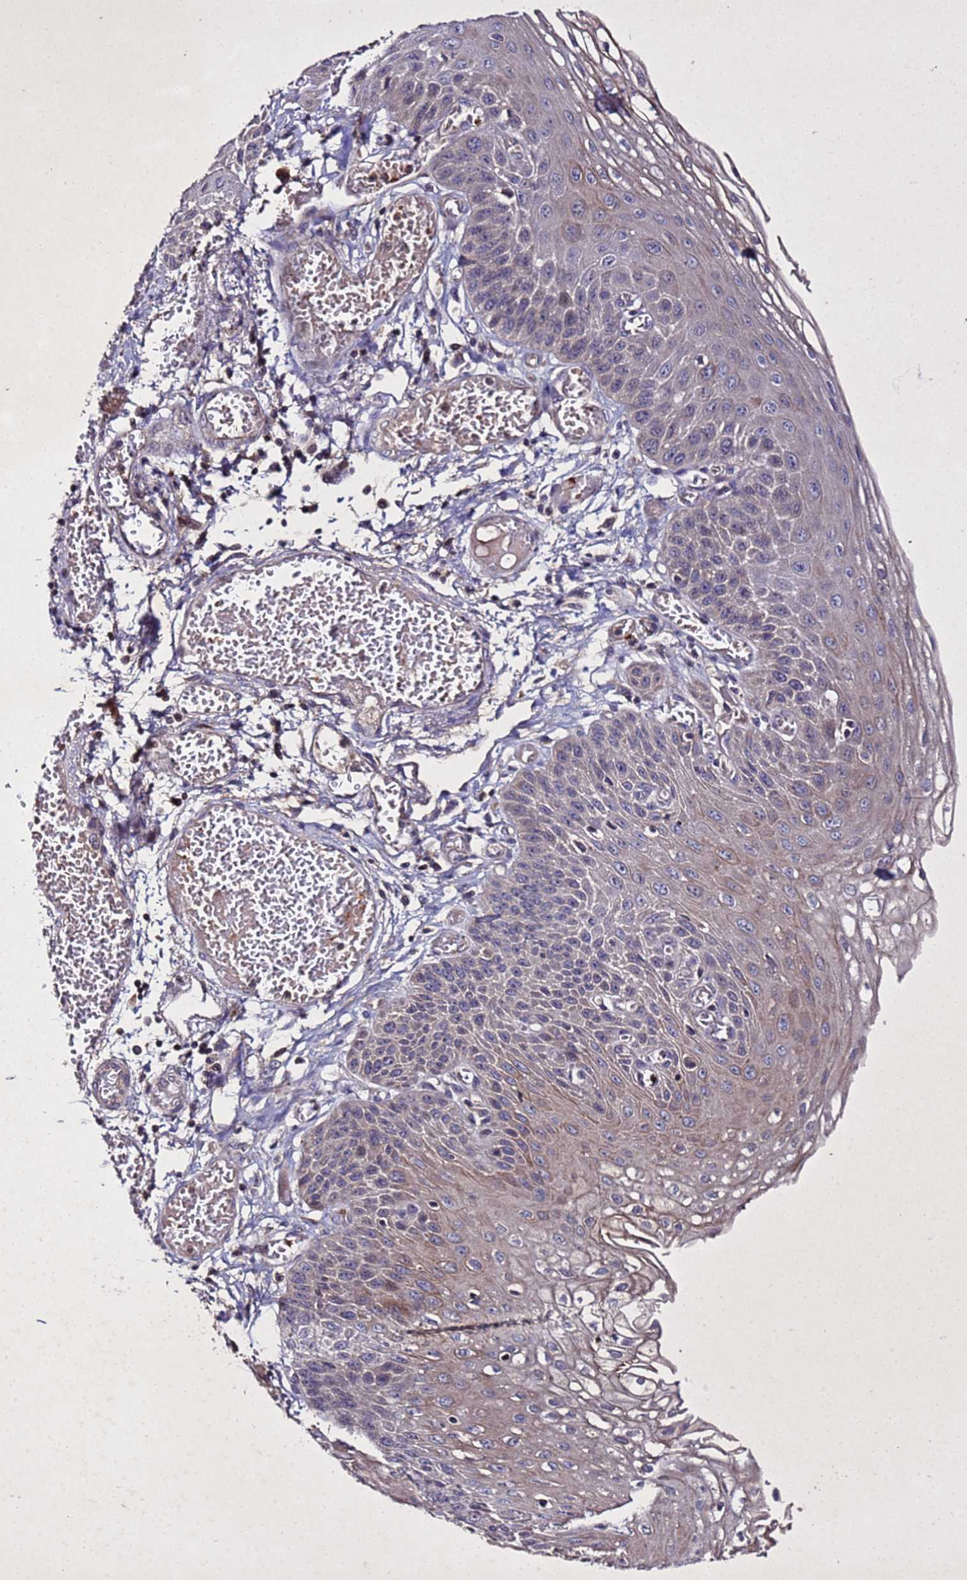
{"staining": {"intensity": "moderate", "quantity": "<25%", "location": "cytoplasmic/membranous"}, "tissue": "esophagus", "cell_type": "Squamous epithelial cells", "image_type": "normal", "snomed": [{"axis": "morphology", "description": "Normal tissue, NOS"}, {"axis": "topography", "description": "Esophagus"}], "caption": "Immunohistochemistry (IHC) of benign esophagus displays low levels of moderate cytoplasmic/membranous expression in approximately <25% of squamous epithelial cells. The protein is stained brown, and the nuclei are stained in blue (DAB (3,3'-diaminobenzidine) IHC with brightfield microscopy, high magnification).", "gene": "SV2B", "patient": {"sex": "male", "age": 81}}